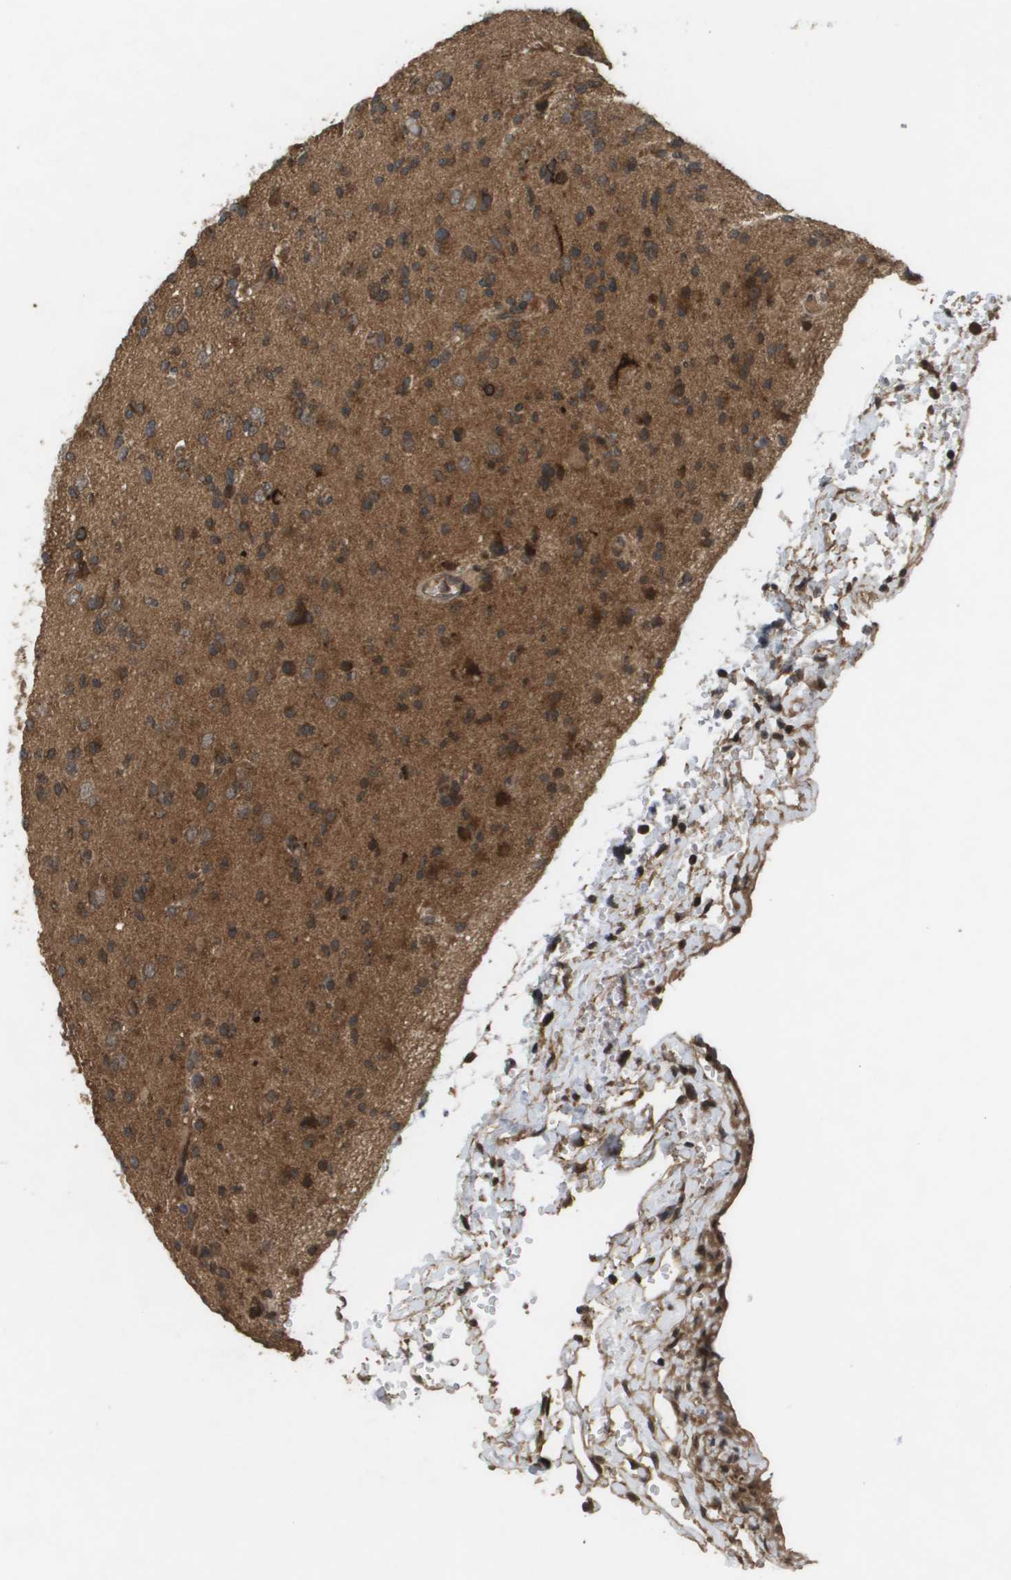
{"staining": {"intensity": "moderate", "quantity": ">75%", "location": "cytoplasmic/membranous,nuclear"}, "tissue": "glioma", "cell_type": "Tumor cells", "image_type": "cancer", "snomed": [{"axis": "morphology", "description": "Glioma, malignant, Low grade"}, {"axis": "topography", "description": "Brain"}], "caption": "An image showing moderate cytoplasmic/membranous and nuclear positivity in about >75% of tumor cells in glioma, as visualized by brown immunohistochemical staining.", "gene": "KIF11", "patient": {"sex": "female", "age": 22}}